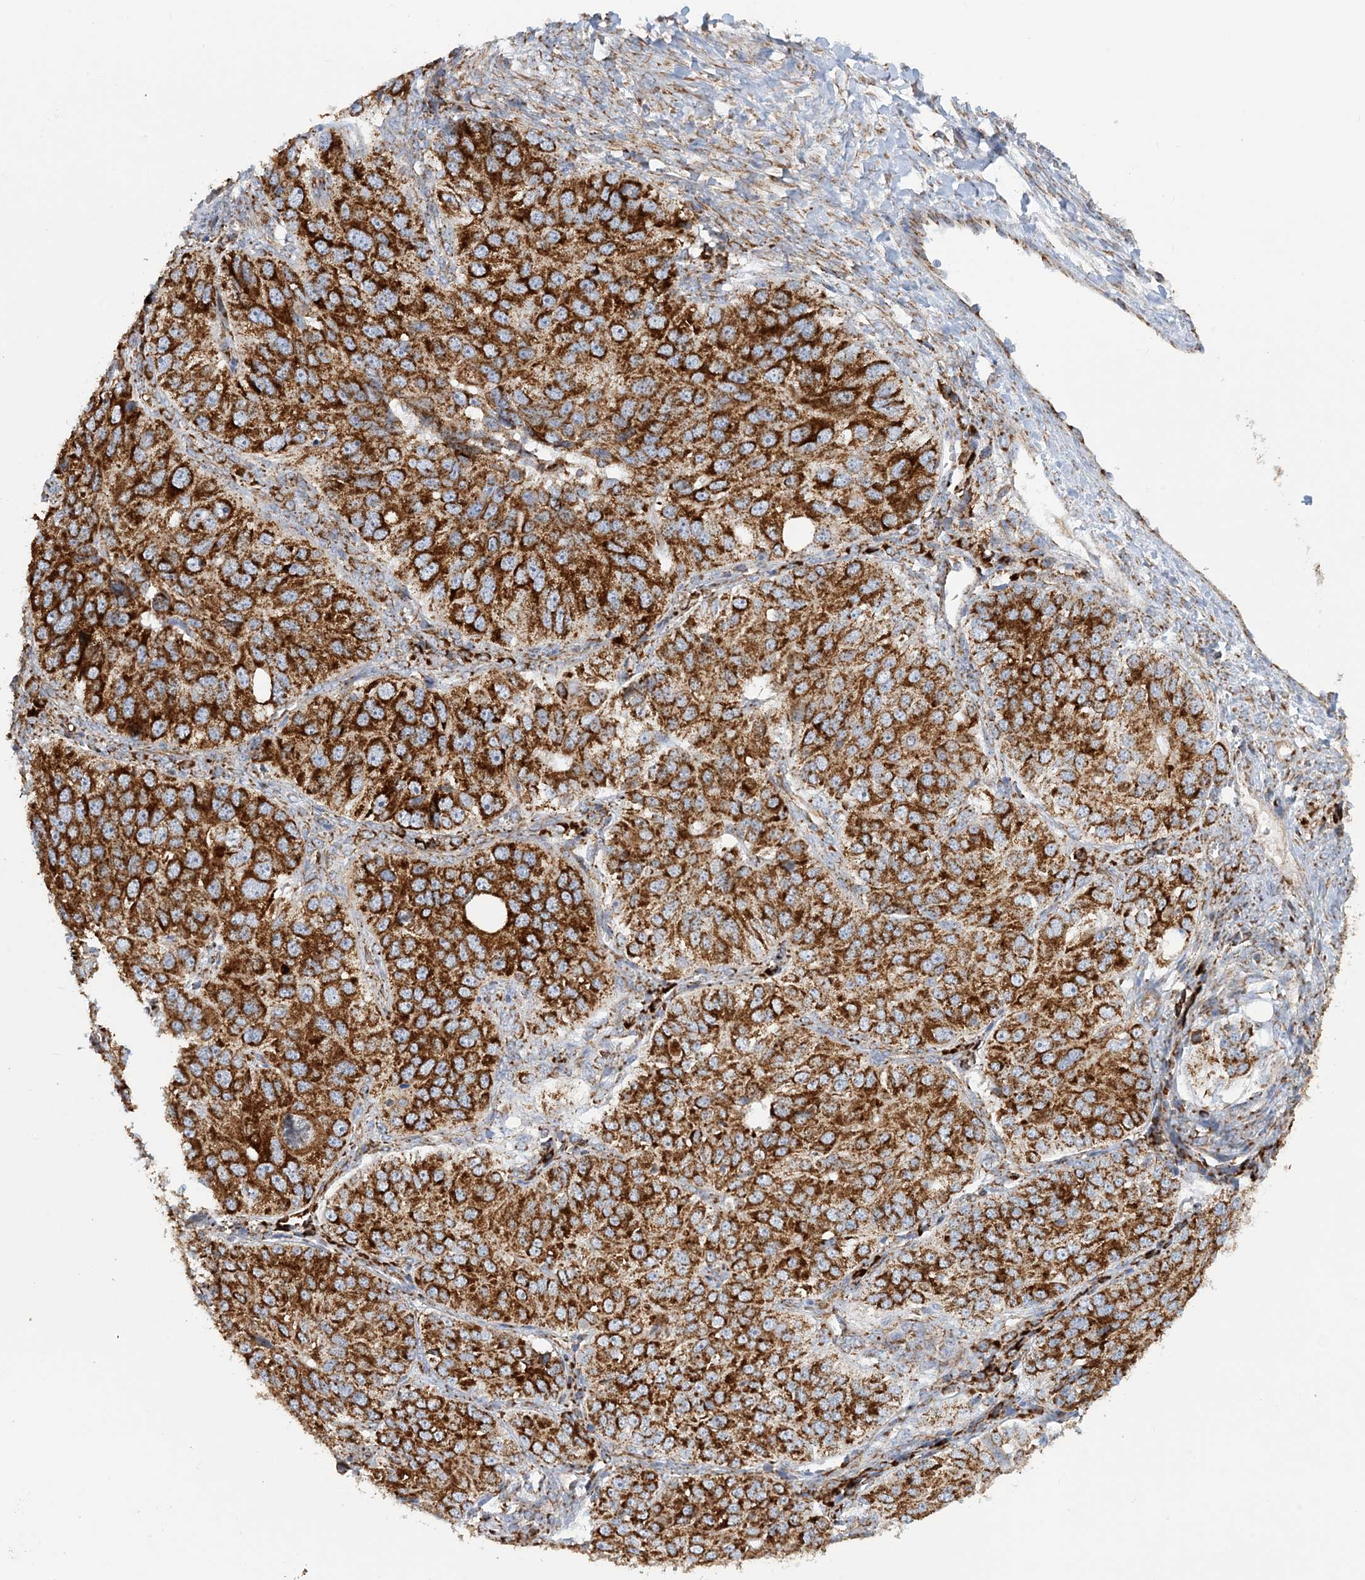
{"staining": {"intensity": "strong", "quantity": ">75%", "location": "cytoplasmic/membranous"}, "tissue": "ovarian cancer", "cell_type": "Tumor cells", "image_type": "cancer", "snomed": [{"axis": "morphology", "description": "Carcinoma, endometroid"}, {"axis": "topography", "description": "Ovary"}], "caption": "Human ovarian cancer stained with a brown dye shows strong cytoplasmic/membranous positive expression in approximately >75% of tumor cells.", "gene": "COA3", "patient": {"sex": "female", "age": 51}}